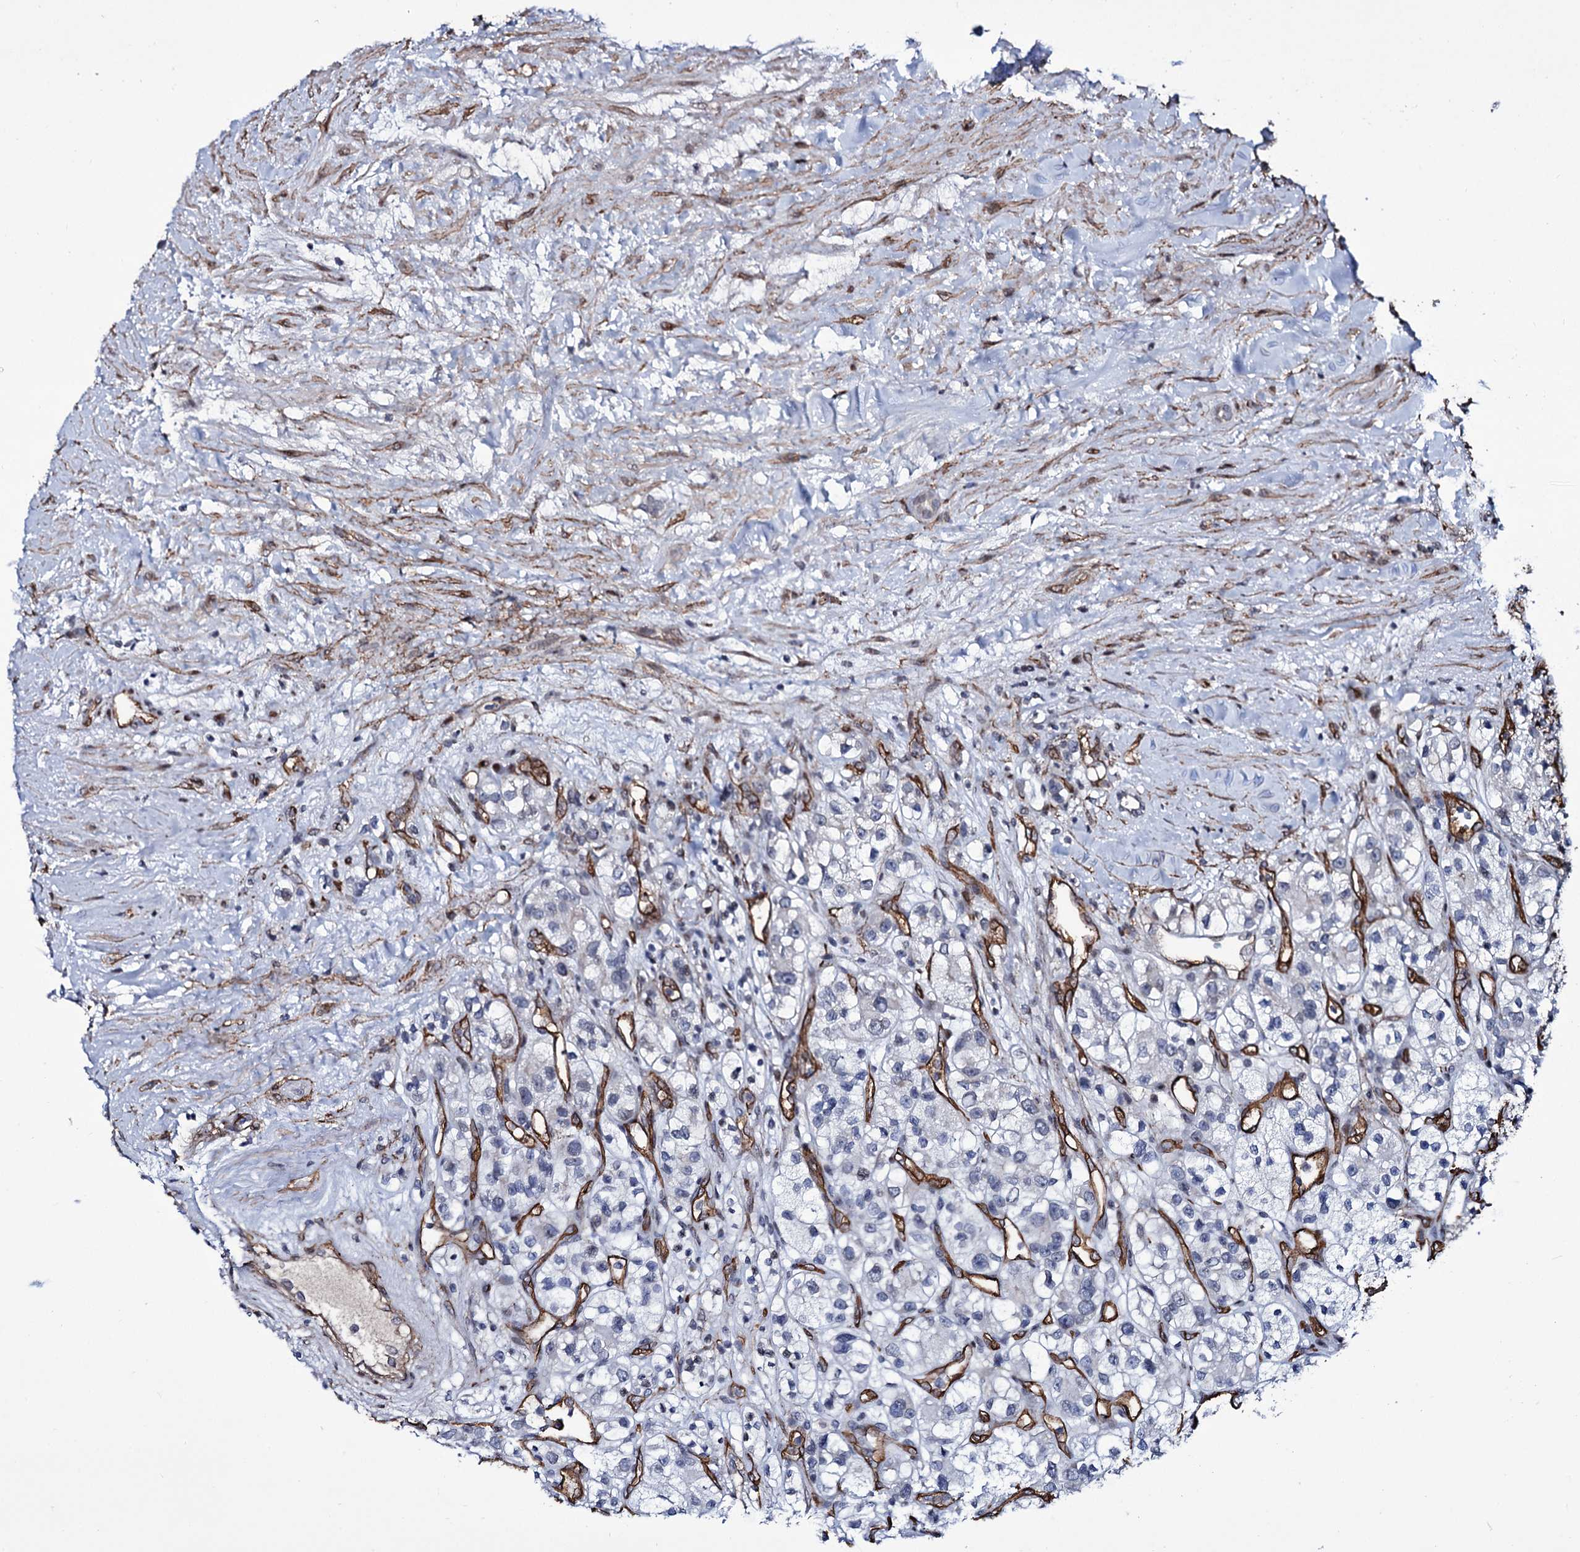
{"staining": {"intensity": "negative", "quantity": "none", "location": "none"}, "tissue": "renal cancer", "cell_type": "Tumor cells", "image_type": "cancer", "snomed": [{"axis": "morphology", "description": "Adenocarcinoma, NOS"}, {"axis": "topography", "description": "Kidney"}], "caption": "An image of human renal adenocarcinoma is negative for staining in tumor cells.", "gene": "ZC3H12C", "patient": {"sex": "female", "age": 57}}